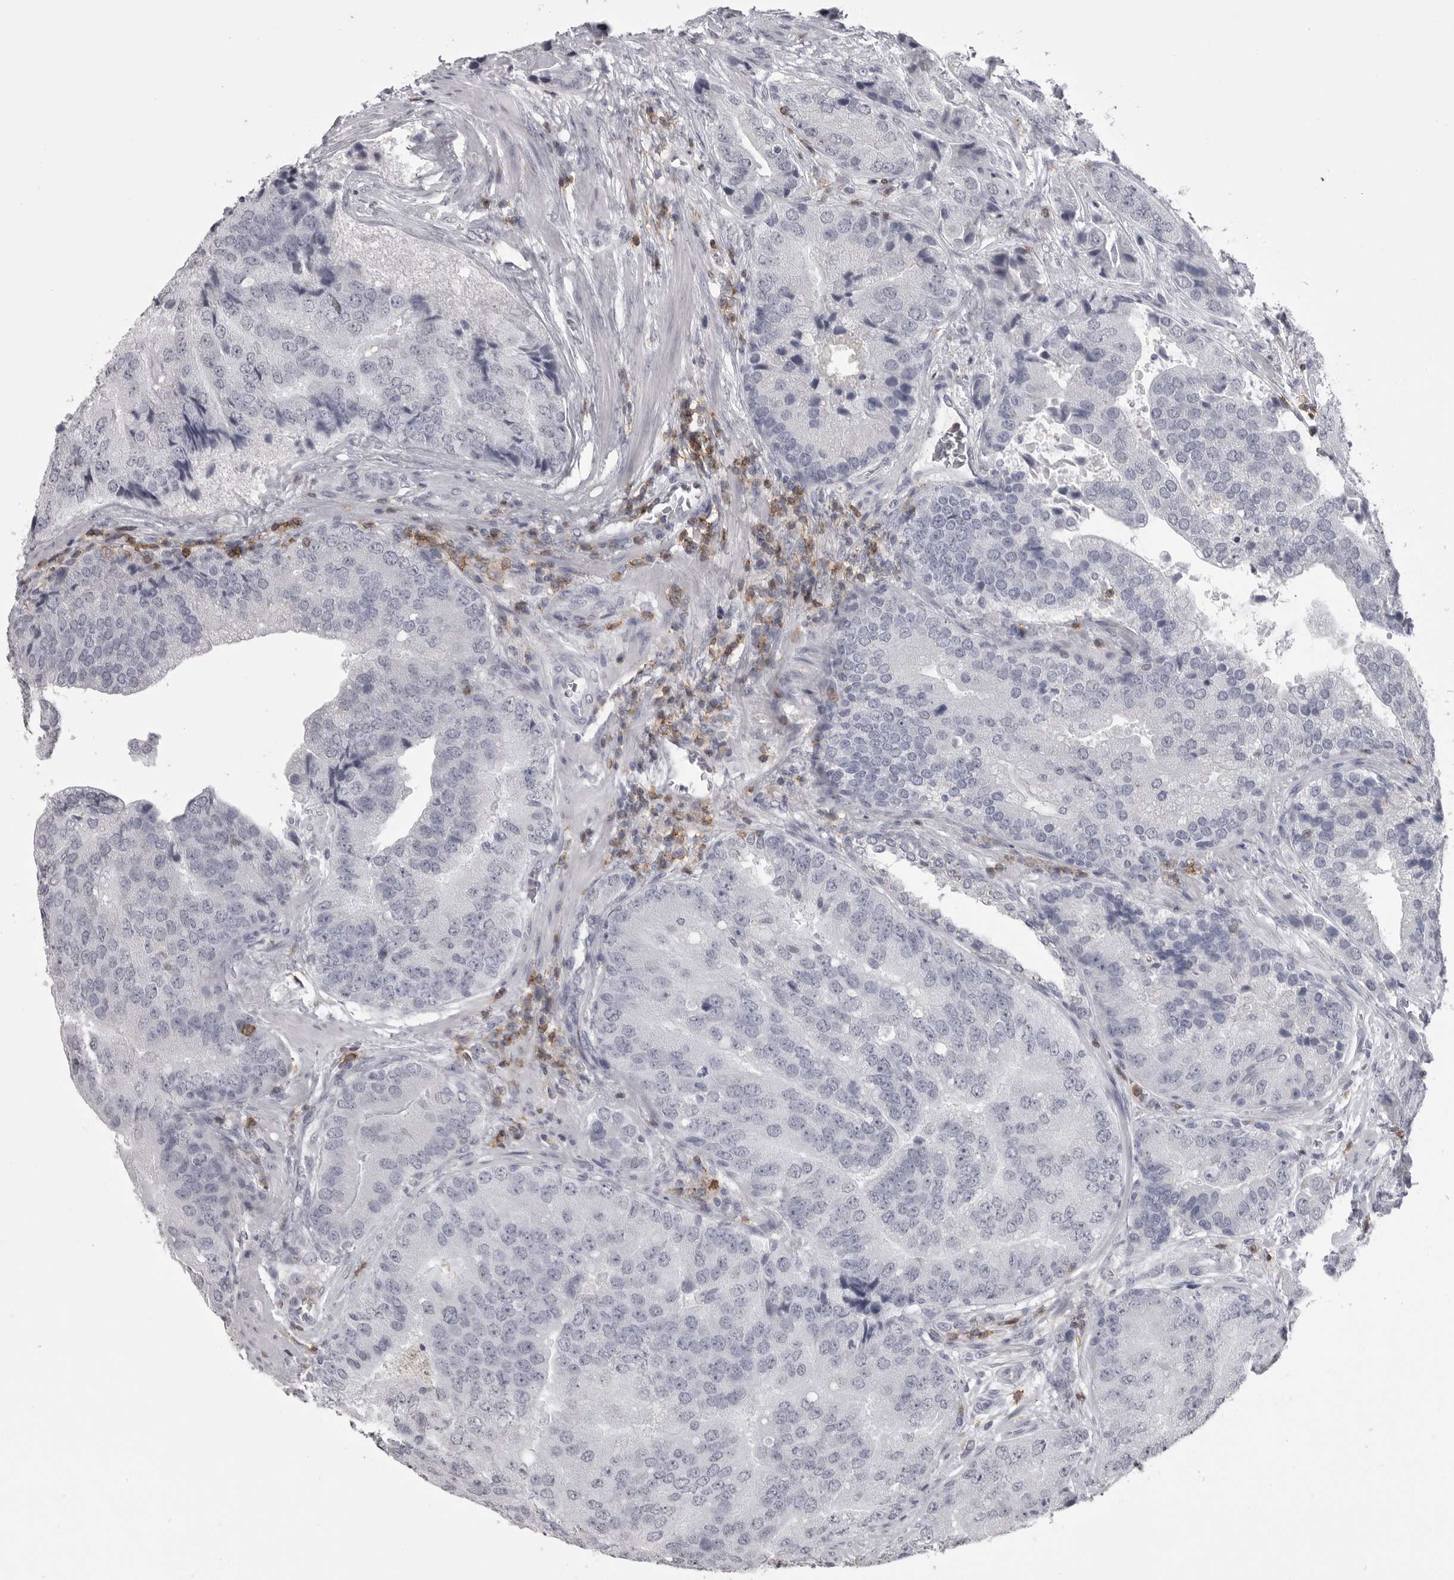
{"staining": {"intensity": "negative", "quantity": "none", "location": "none"}, "tissue": "prostate cancer", "cell_type": "Tumor cells", "image_type": "cancer", "snomed": [{"axis": "morphology", "description": "Adenocarcinoma, High grade"}, {"axis": "topography", "description": "Prostate"}], "caption": "The photomicrograph shows no significant expression in tumor cells of prostate cancer. The staining was performed using DAB to visualize the protein expression in brown, while the nuclei were stained in blue with hematoxylin (Magnification: 20x).", "gene": "ITGAL", "patient": {"sex": "male", "age": 70}}